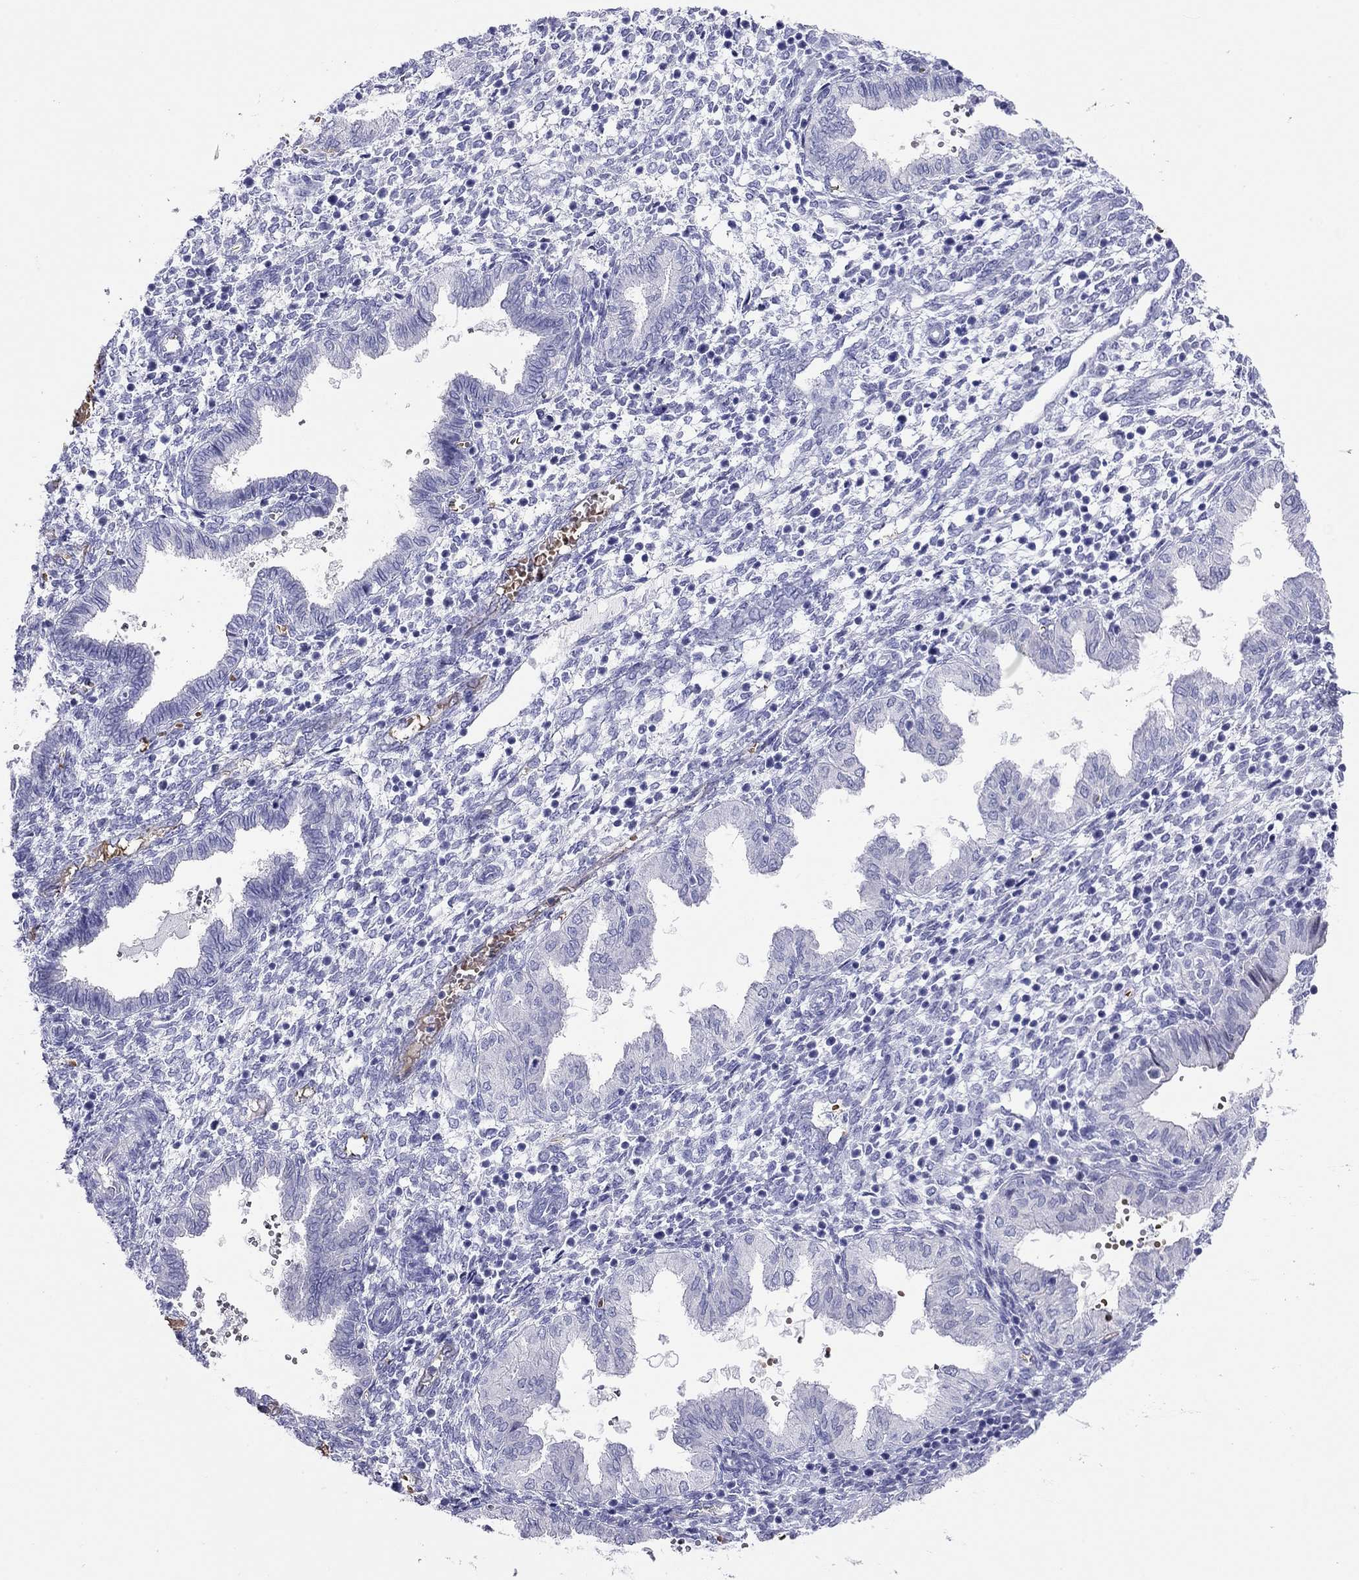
{"staining": {"intensity": "negative", "quantity": "none", "location": "none"}, "tissue": "endometrium", "cell_type": "Cells in endometrial stroma", "image_type": "normal", "snomed": [{"axis": "morphology", "description": "Normal tissue, NOS"}, {"axis": "topography", "description": "Endometrium"}], "caption": "A high-resolution photomicrograph shows IHC staining of unremarkable endometrium, which shows no significant staining in cells in endometrial stroma. (DAB immunohistochemistry visualized using brightfield microscopy, high magnification).", "gene": "PTPRN", "patient": {"sex": "female", "age": 43}}